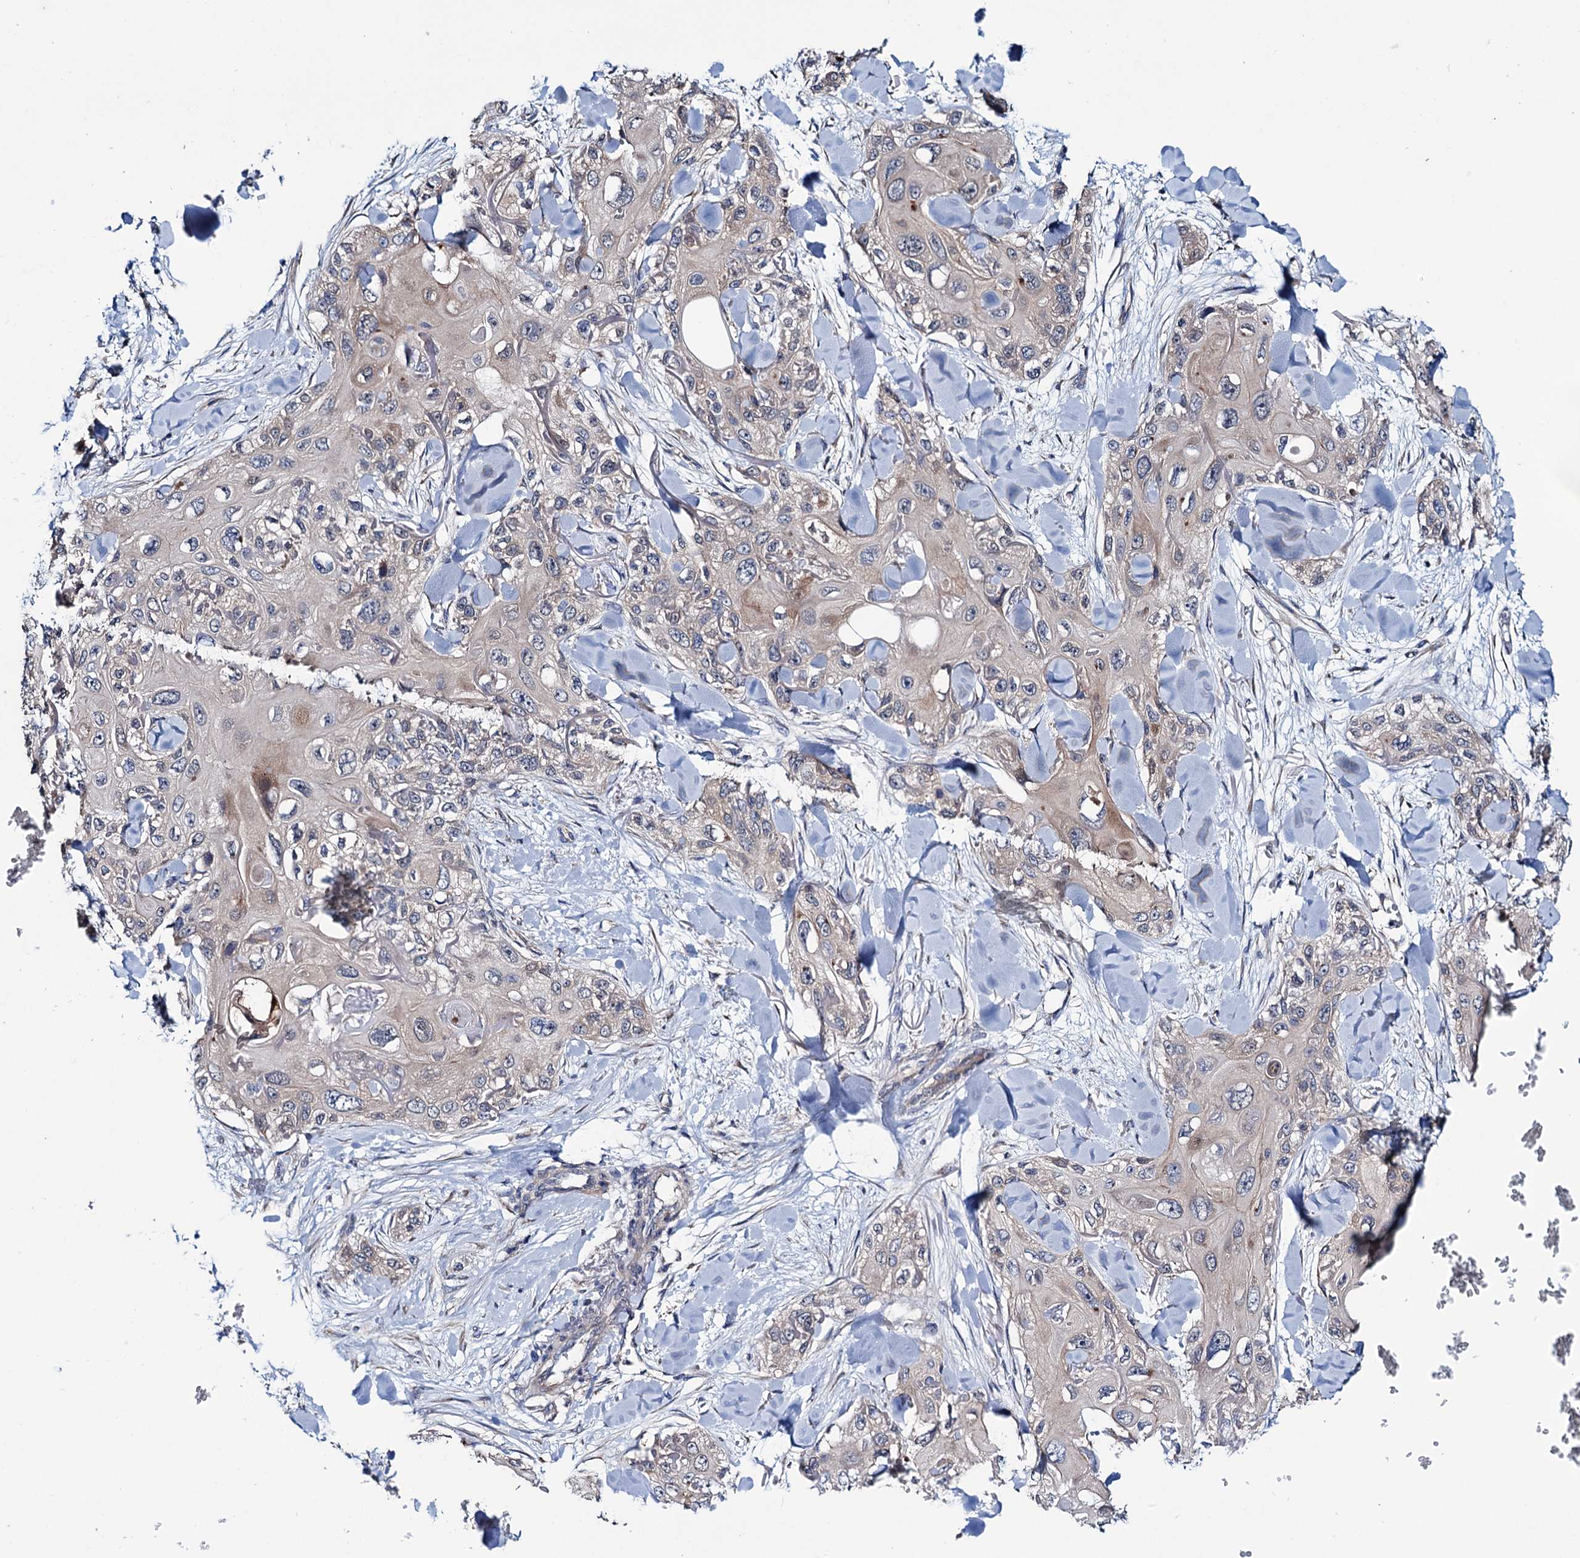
{"staining": {"intensity": "negative", "quantity": "none", "location": "none"}, "tissue": "skin cancer", "cell_type": "Tumor cells", "image_type": "cancer", "snomed": [{"axis": "morphology", "description": "Normal tissue, NOS"}, {"axis": "morphology", "description": "Squamous cell carcinoma, NOS"}, {"axis": "topography", "description": "Skin"}], "caption": "Human skin cancer stained for a protein using IHC exhibits no expression in tumor cells.", "gene": "EYA4", "patient": {"sex": "male", "age": 72}}